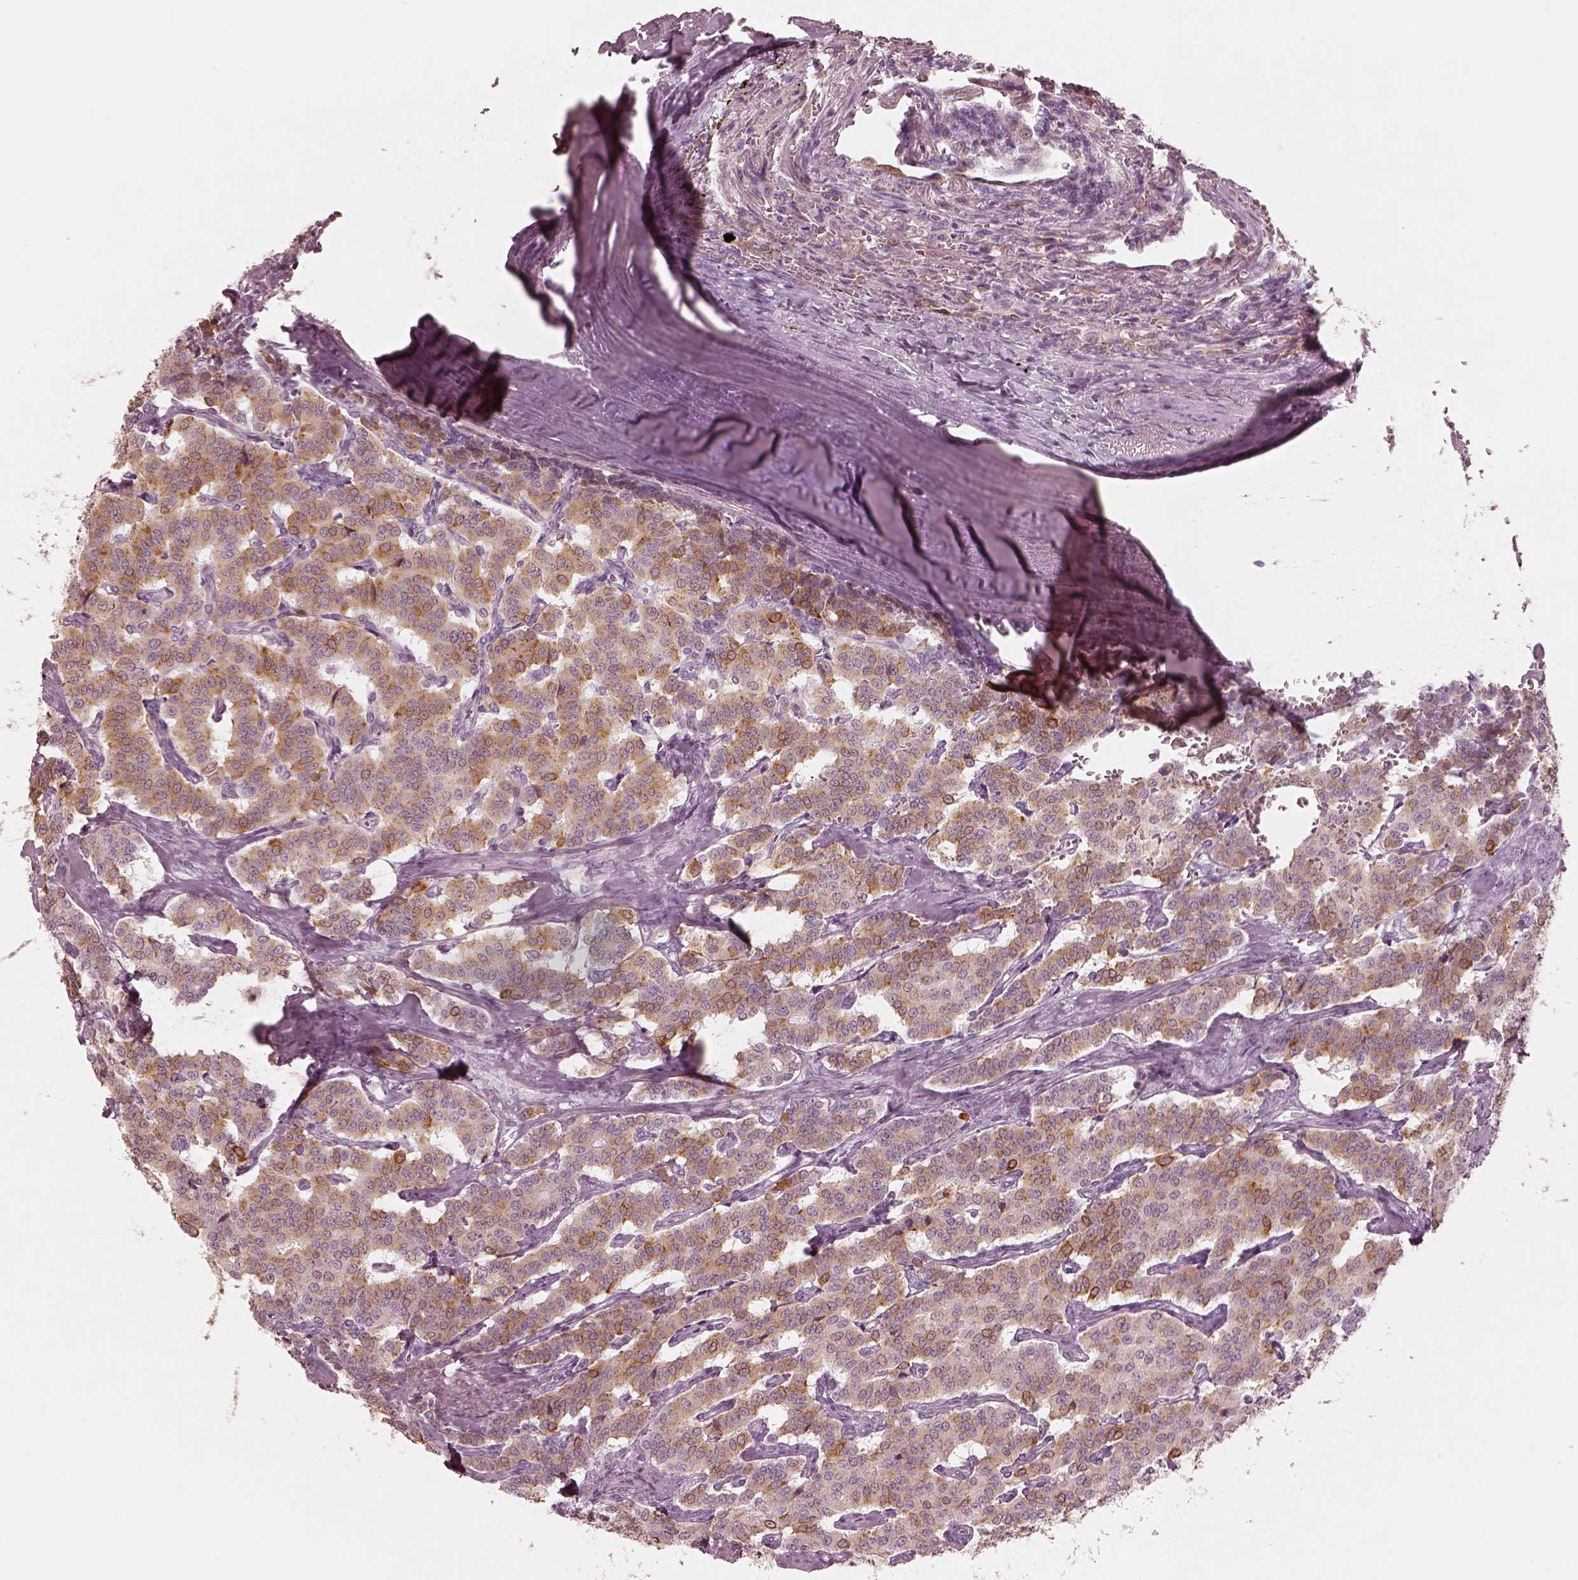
{"staining": {"intensity": "moderate", "quantity": ">75%", "location": "cytoplasmic/membranous"}, "tissue": "carcinoid", "cell_type": "Tumor cells", "image_type": "cancer", "snomed": [{"axis": "morphology", "description": "Carcinoid, malignant, NOS"}, {"axis": "topography", "description": "Lung"}], "caption": "Moderate cytoplasmic/membranous protein positivity is appreciated in about >75% of tumor cells in carcinoid (malignant).", "gene": "PON3", "patient": {"sex": "female", "age": 46}}